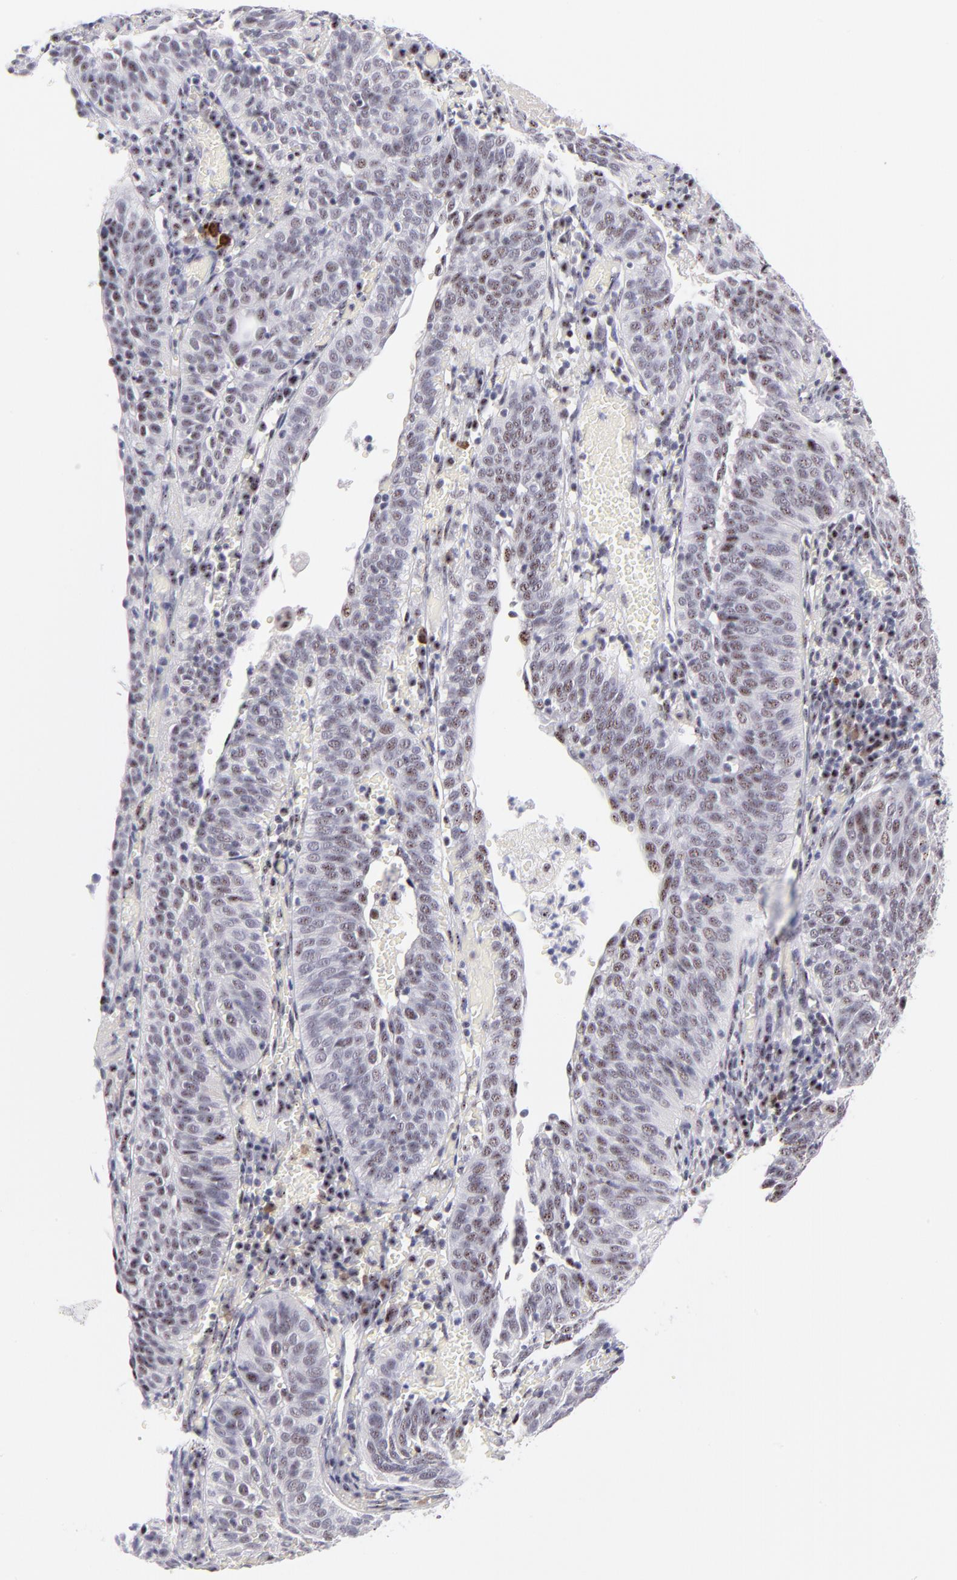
{"staining": {"intensity": "moderate", "quantity": "25%-75%", "location": "nuclear"}, "tissue": "cervical cancer", "cell_type": "Tumor cells", "image_type": "cancer", "snomed": [{"axis": "morphology", "description": "Squamous cell carcinoma, NOS"}, {"axis": "topography", "description": "Cervix"}], "caption": "Human cervical cancer stained with a protein marker demonstrates moderate staining in tumor cells.", "gene": "CDC25C", "patient": {"sex": "female", "age": 39}}